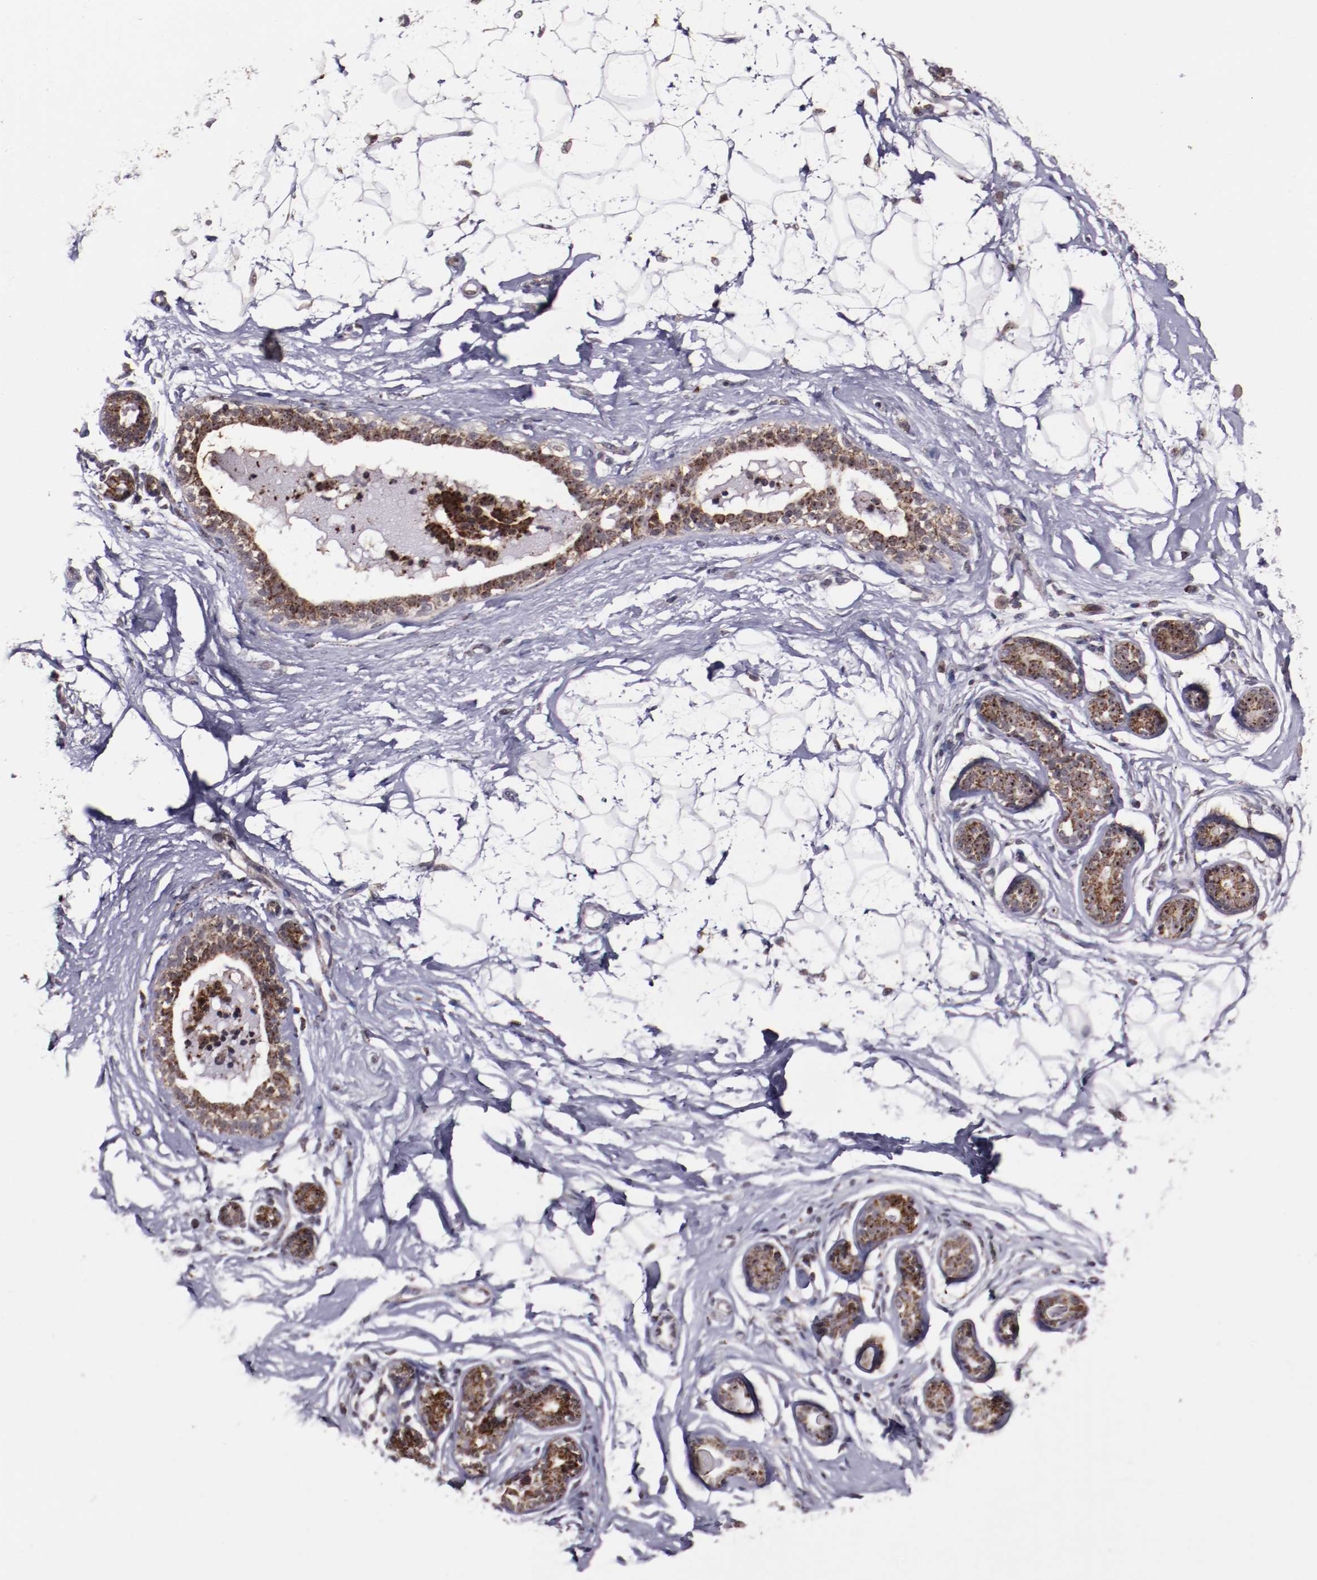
{"staining": {"intensity": "weak", "quantity": ">75%", "location": "cytoplasmic/membranous"}, "tissue": "adipose tissue", "cell_type": "Adipocytes", "image_type": "normal", "snomed": [{"axis": "morphology", "description": "Normal tissue, NOS"}, {"axis": "topography", "description": "Breast"}], "caption": "The immunohistochemical stain shows weak cytoplasmic/membranous expression in adipocytes of benign adipose tissue. (Brightfield microscopy of DAB IHC at high magnification).", "gene": "LONP1", "patient": {"sex": "female", "age": 22}}